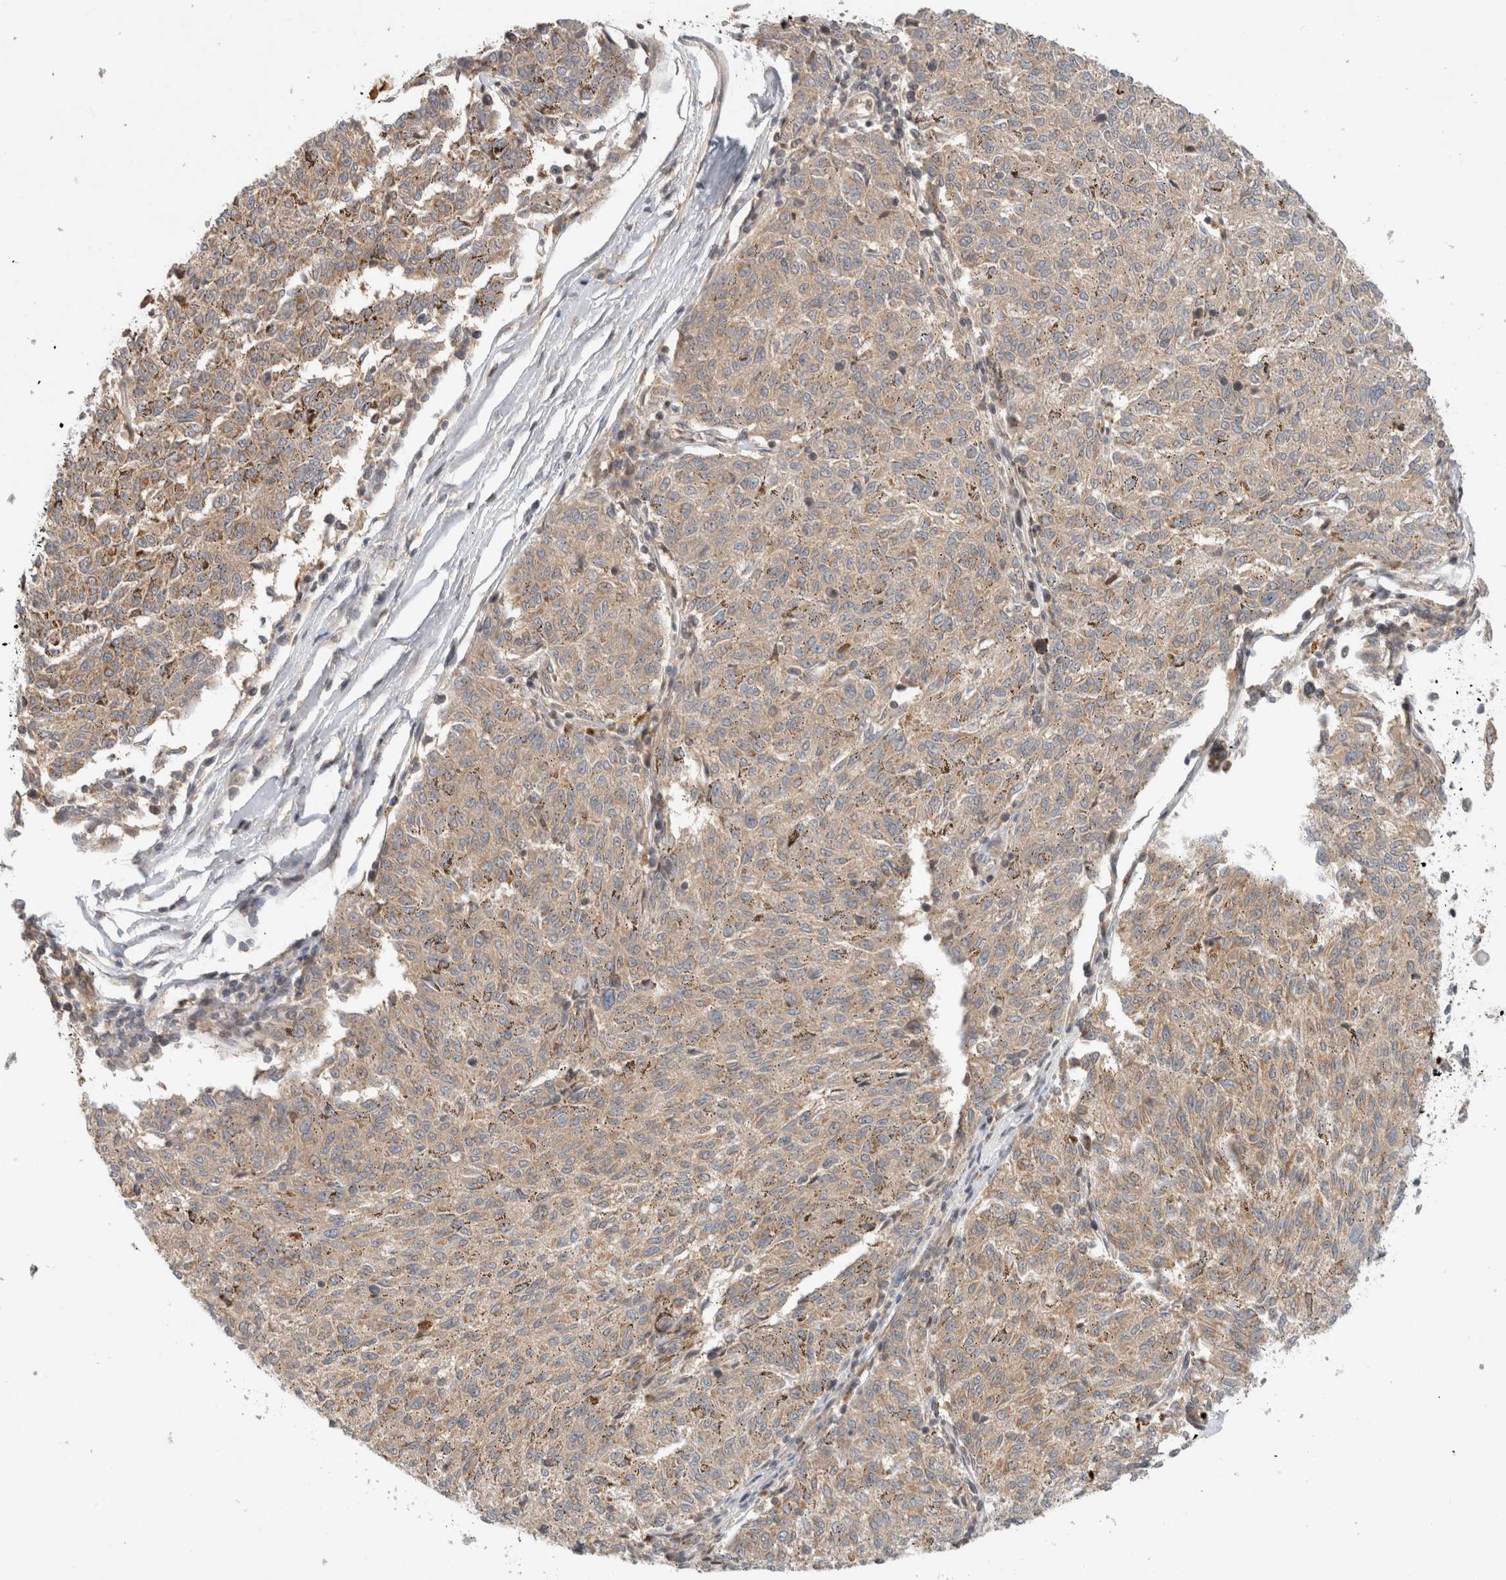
{"staining": {"intensity": "weak", "quantity": ">75%", "location": "cytoplasmic/membranous"}, "tissue": "melanoma", "cell_type": "Tumor cells", "image_type": "cancer", "snomed": [{"axis": "morphology", "description": "Malignant melanoma, NOS"}, {"axis": "topography", "description": "Skin"}], "caption": "Protein expression analysis of human malignant melanoma reveals weak cytoplasmic/membranous expression in about >75% of tumor cells. Using DAB (3,3'-diaminobenzidine) (brown) and hematoxylin (blue) stains, captured at high magnification using brightfield microscopy.", "gene": "CAAP1", "patient": {"sex": "female", "age": 72}}